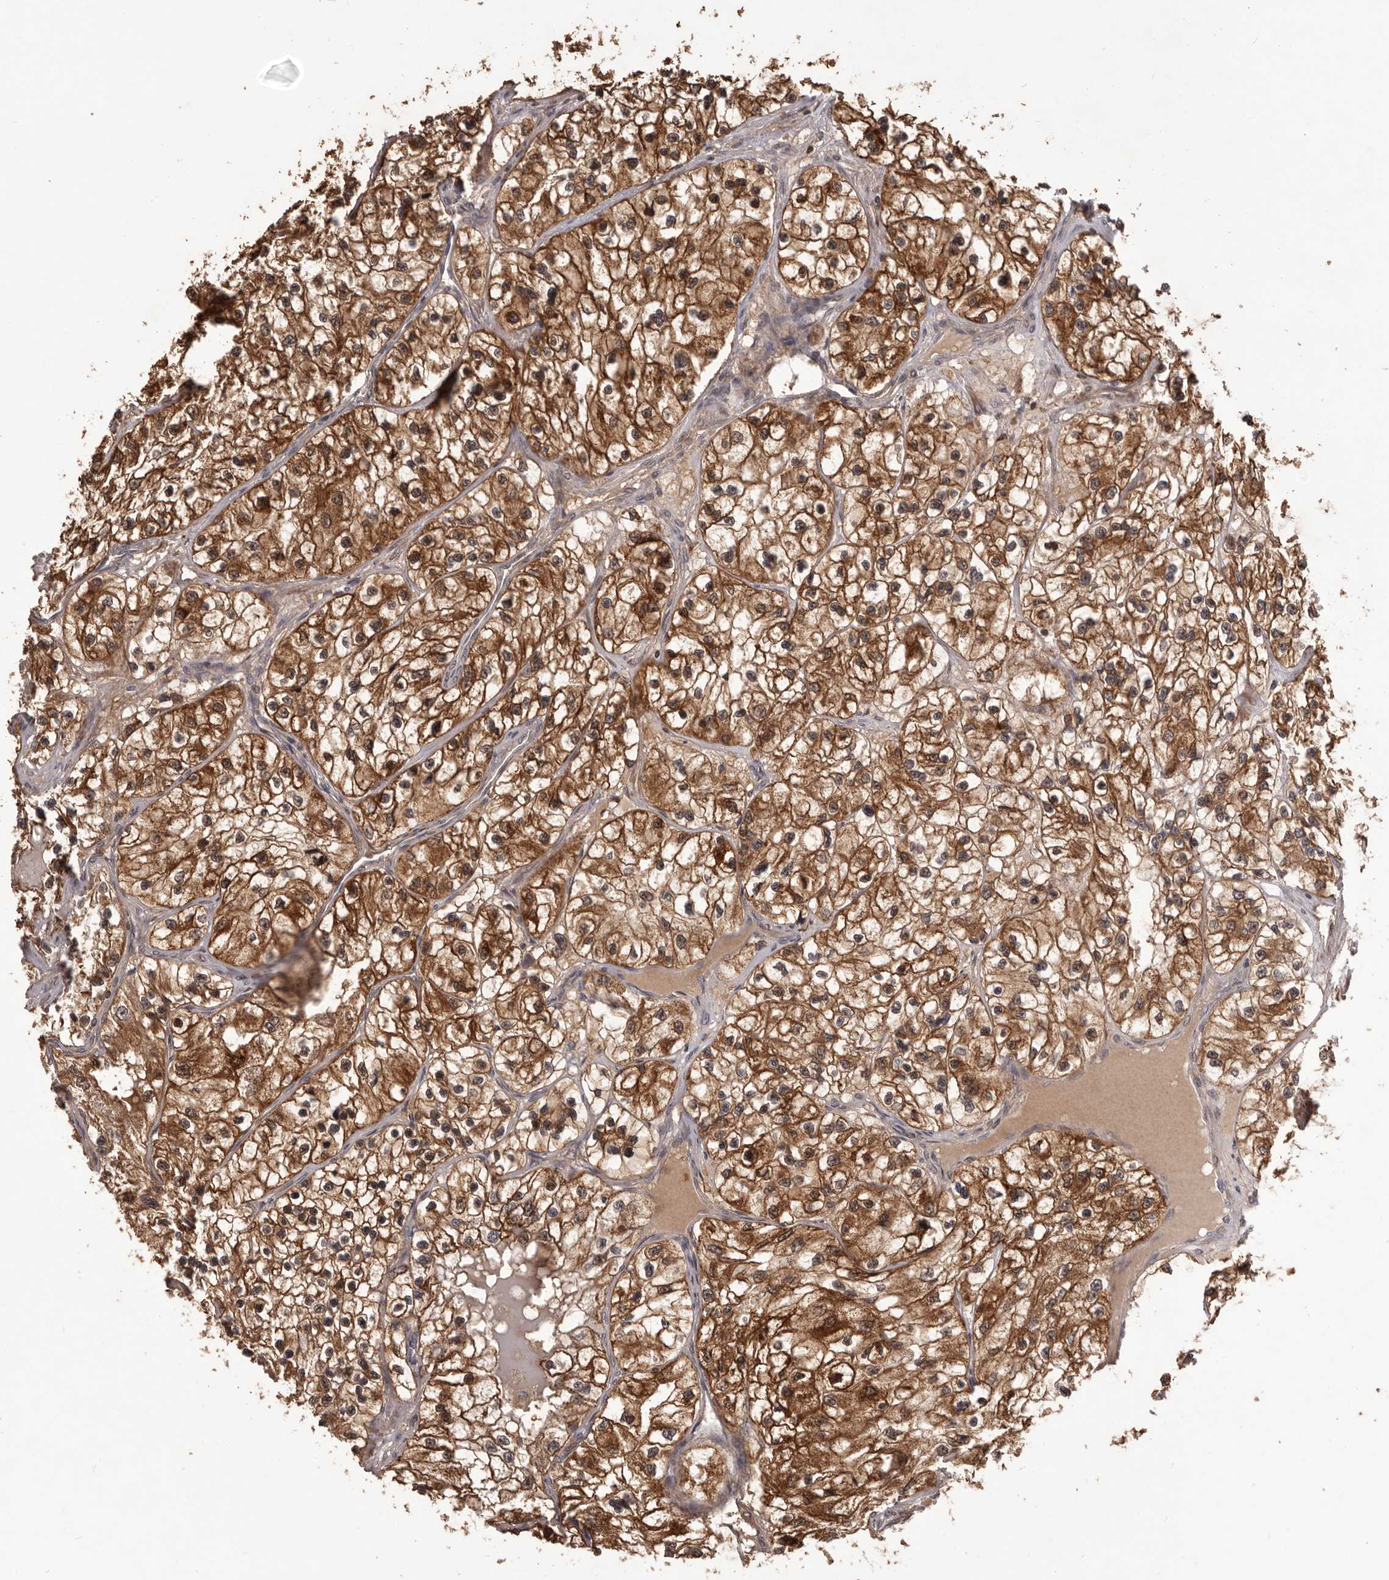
{"staining": {"intensity": "strong", "quantity": ">75%", "location": "cytoplasmic/membranous"}, "tissue": "renal cancer", "cell_type": "Tumor cells", "image_type": "cancer", "snomed": [{"axis": "morphology", "description": "Adenocarcinoma, NOS"}, {"axis": "topography", "description": "Kidney"}], "caption": "Strong cytoplasmic/membranous staining for a protein is identified in approximately >75% of tumor cells of renal cancer using IHC.", "gene": "GLIPR2", "patient": {"sex": "female", "age": 57}}